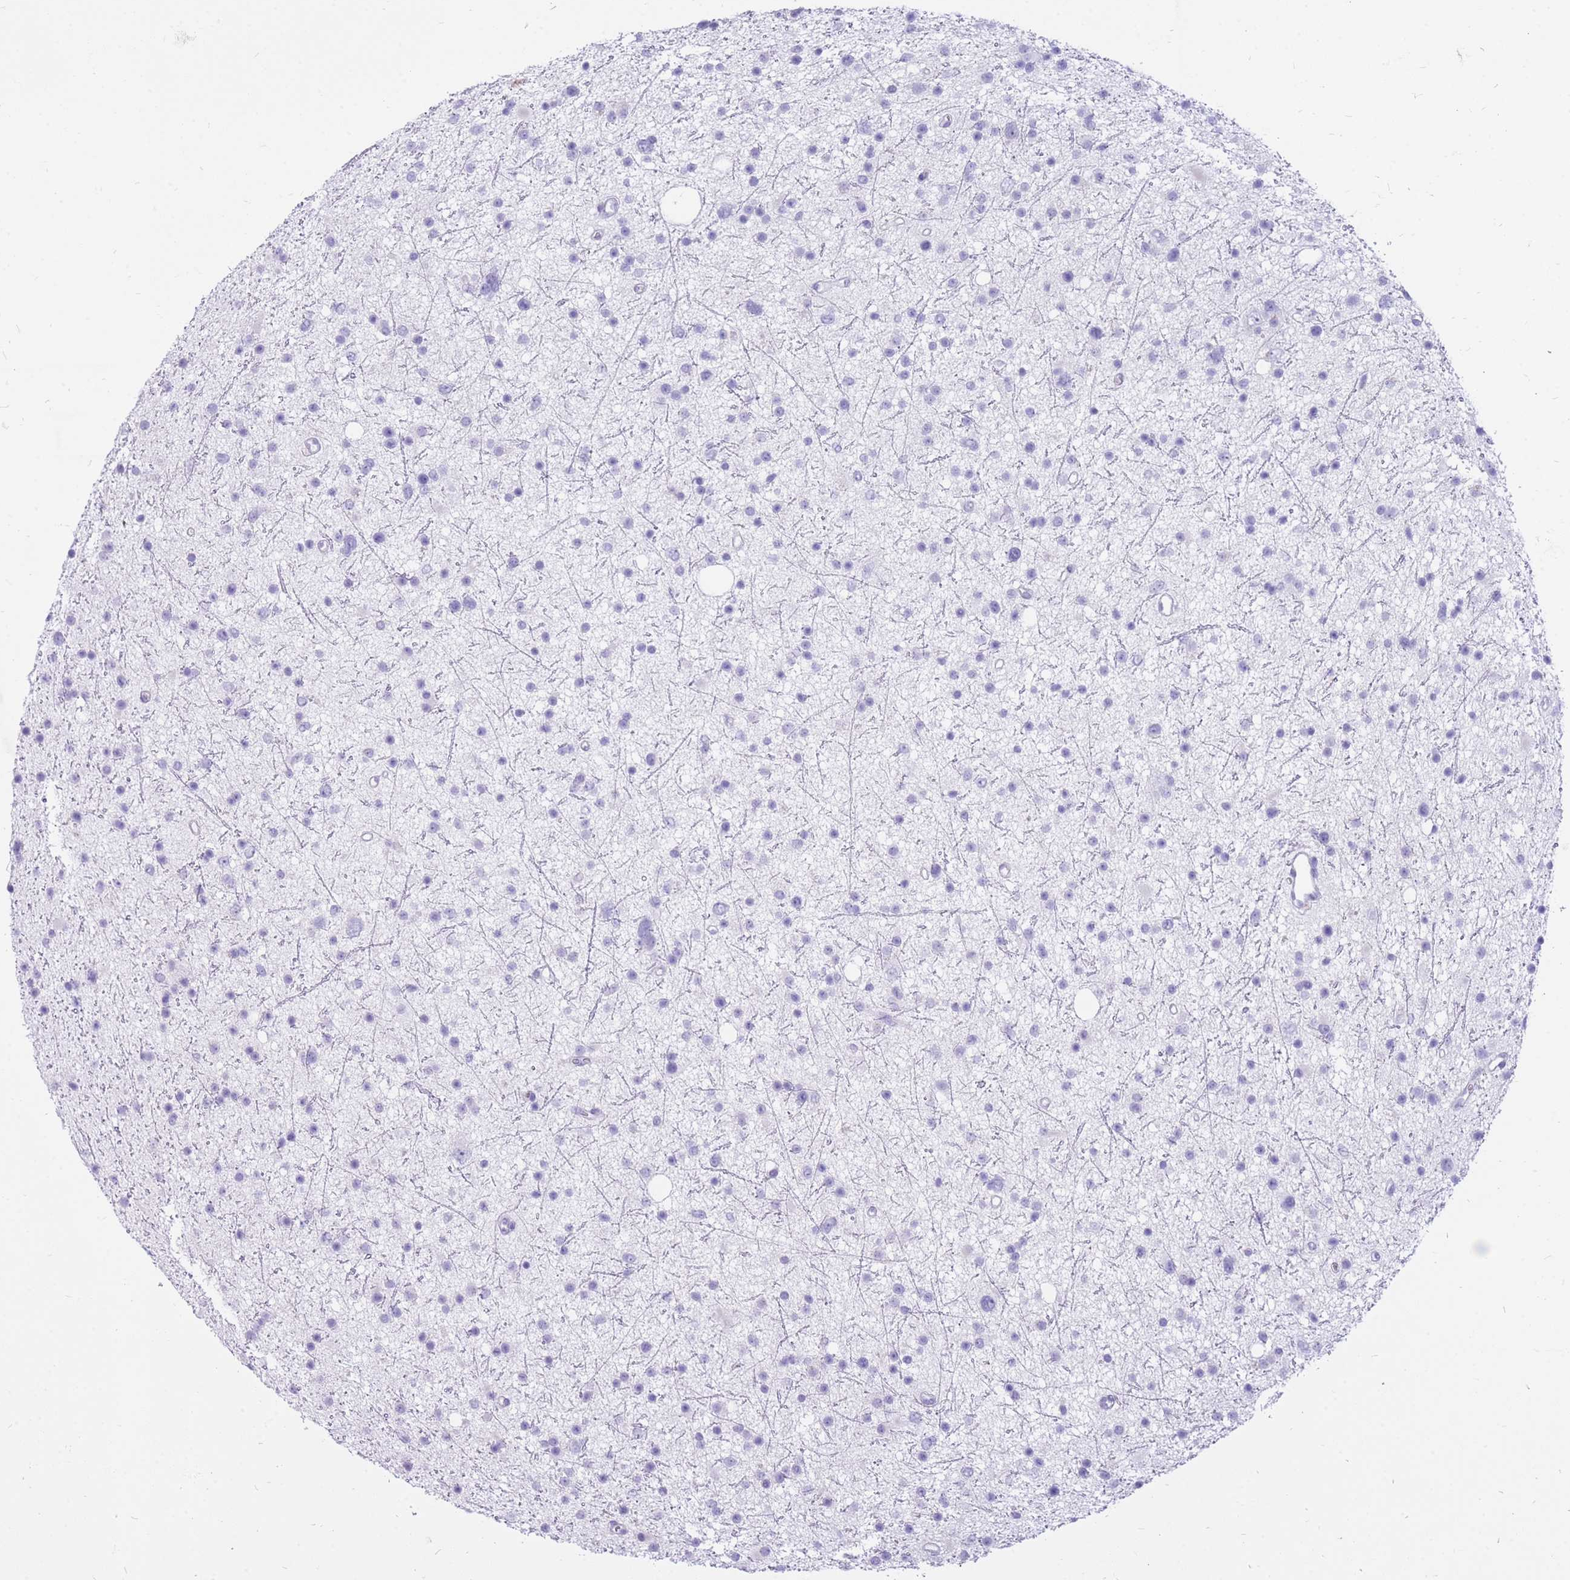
{"staining": {"intensity": "negative", "quantity": "none", "location": "none"}, "tissue": "glioma", "cell_type": "Tumor cells", "image_type": "cancer", "snomed": [{"axis": "morphology", "description": "Glioma, malignant, Low grade"}, {"axis": "topography", "description": "Cerebral cortex"}], "caption": "Immunohistochemical staining of glioma exhibits no significant expression in tumor cells.", "gene": "CYP21A2", "patient": {"sex": "female", "age": 39}}